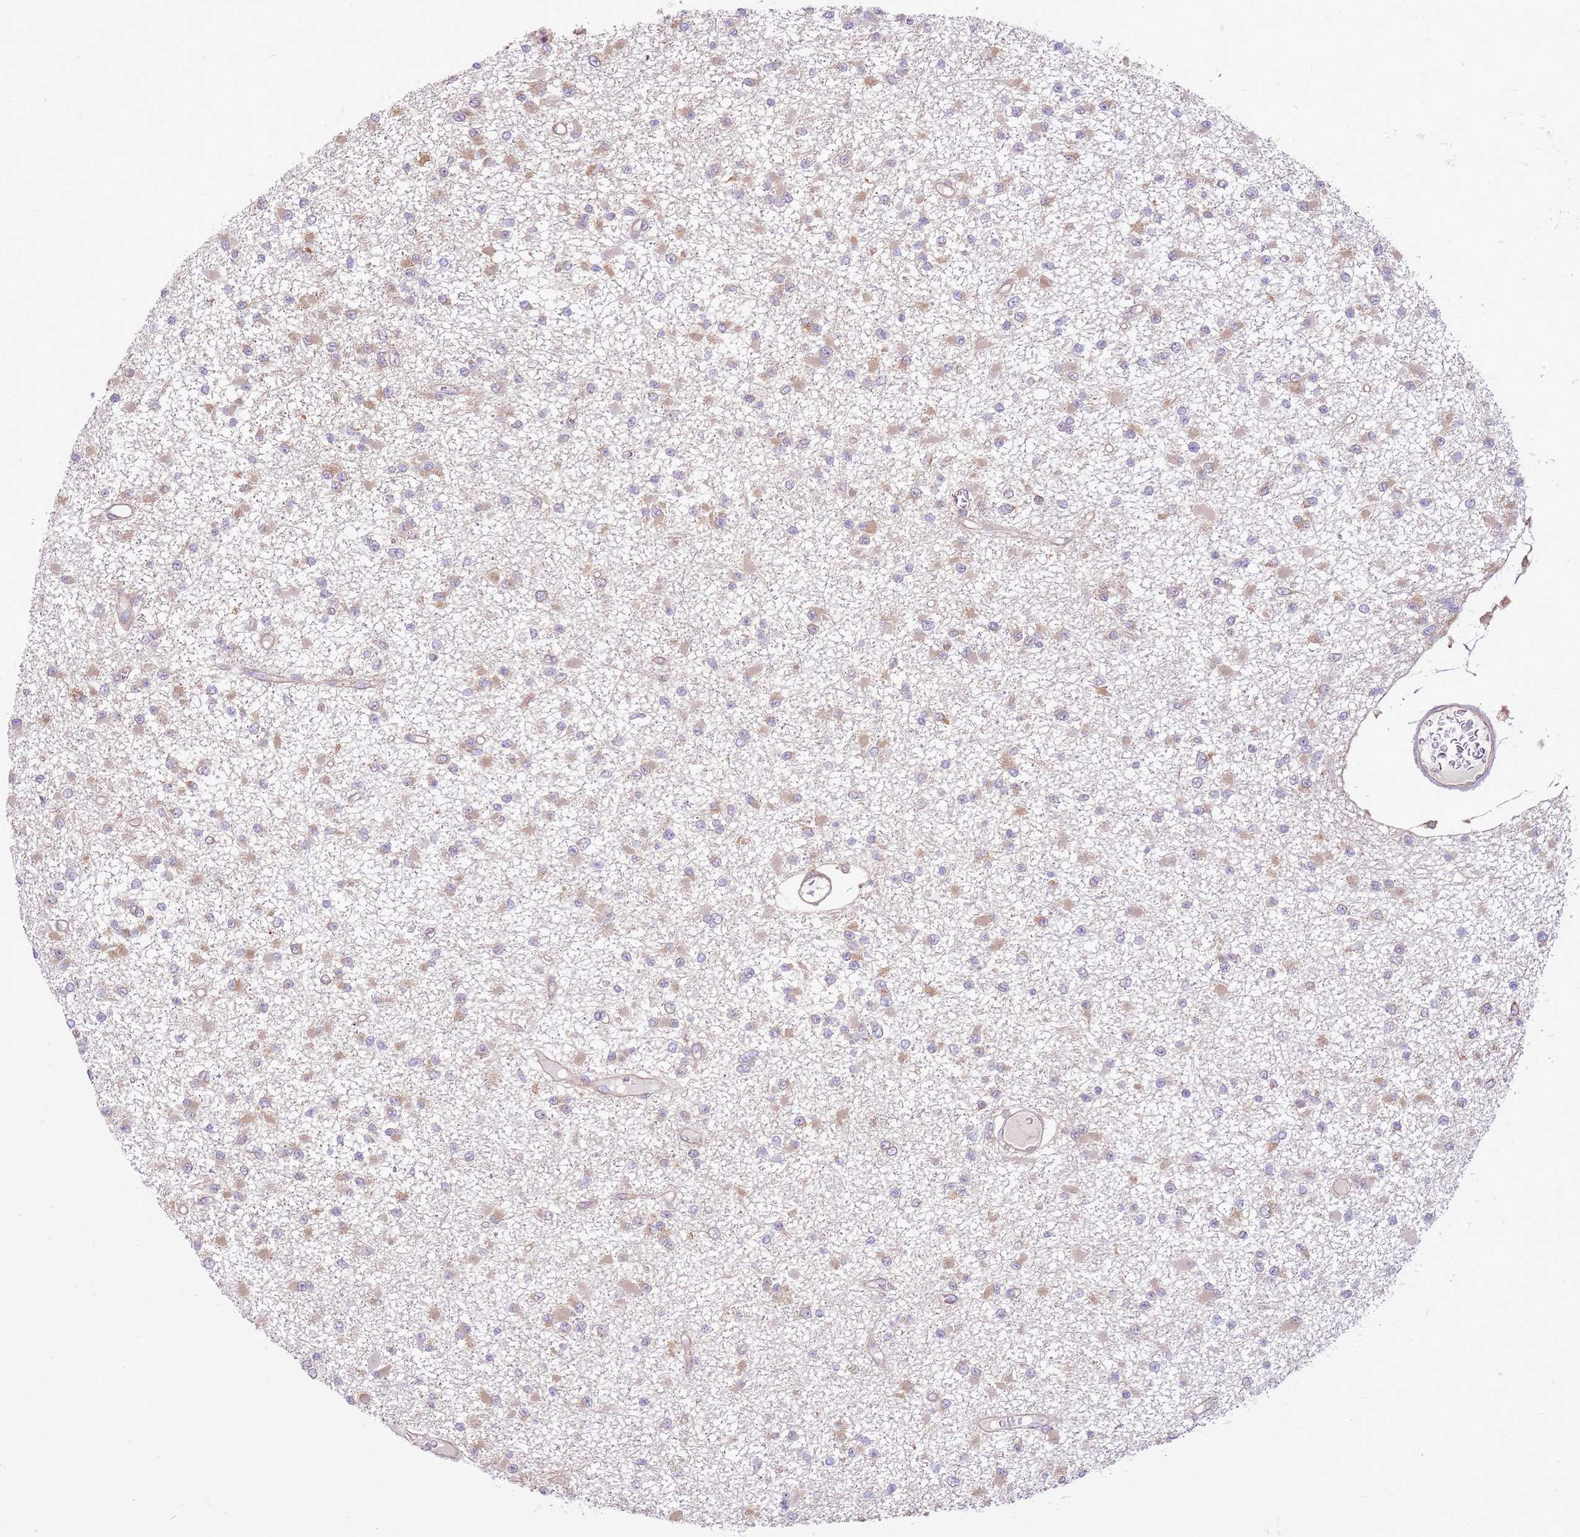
{"staining": {"intensity": "weak", "quantity": "25%-75%", "location": "cytoplasmic/membranous"}, "tissue": "glioma", "cell_type": "Tumor cells", "image_type": "cancer", "snomed": [{"axis": "morphology", "description": "Glioma, malignant, Low grade"}, {"axis": "topography", "description": "Brain"}], "caption": "Tumor cells show weak cytoplasmic/membranous positivity in approximately 25%-75% of cells in malignant glioma (low-grade).", "gene": "SCARA3", "patient": {"sex": "female", "age": 22}}